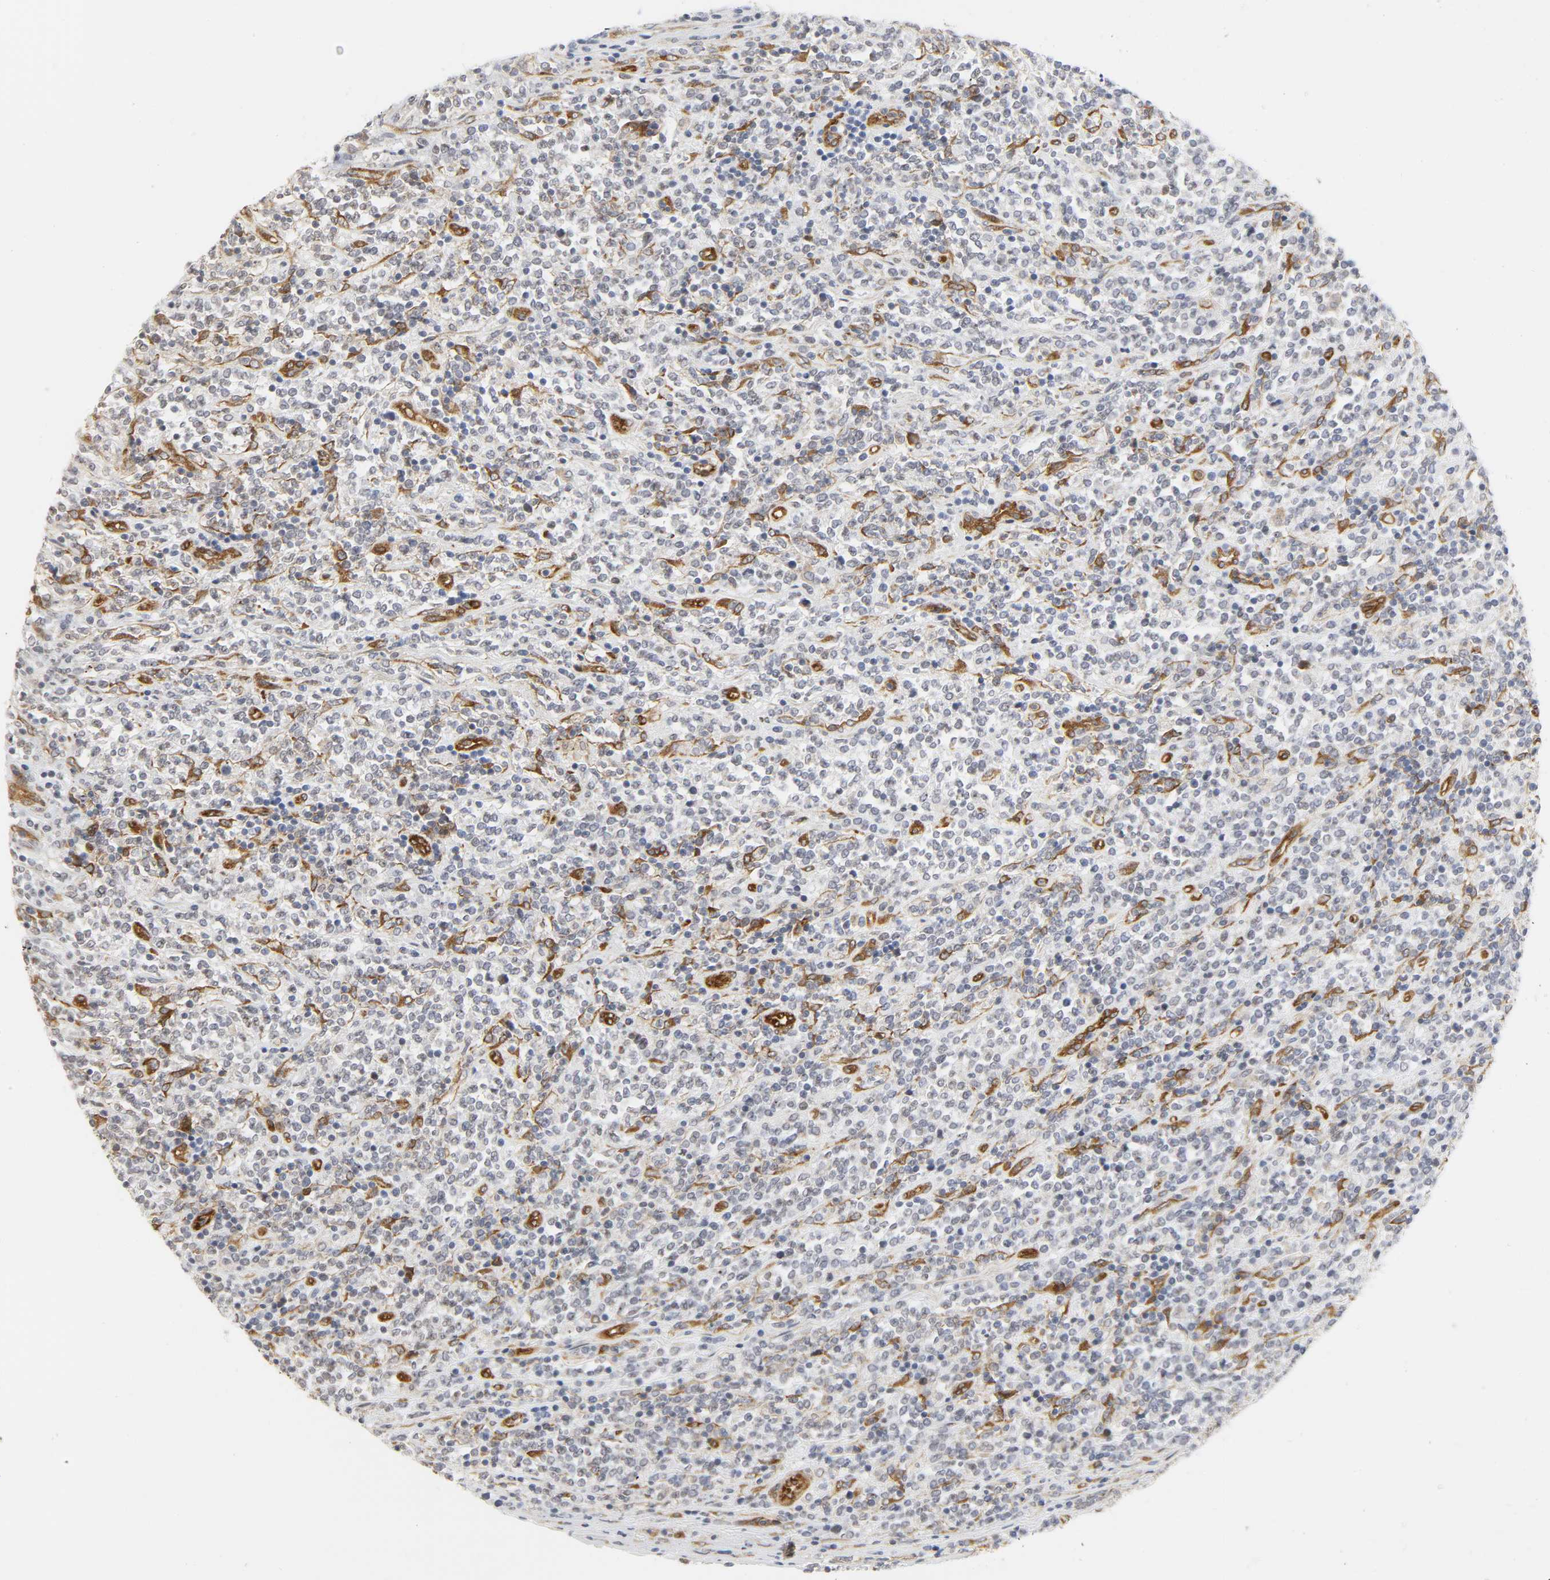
{"staining": {"intensity": "strong", "quantity": "<25%", "location": "cytoplasmic/membranous"}, "tissue": "lymphoma", "cell_type": "Tumor cells", "image_type": "cancer", "snomed": [{"axis": "morphology", "description": "Malignant lymphoma, non-Hodgkin's type, High grade"}, {"axis": "topography", "description": "Soft tissue"}], "caption": "There is medium levels of strong cytoplasmic/membranous expression in tumor cells of lymphoma, as demonstrated by immunohistochemical staining (brown color).", "gene": "DOCK1", "patient": {"sex": "male", "age": 18}}